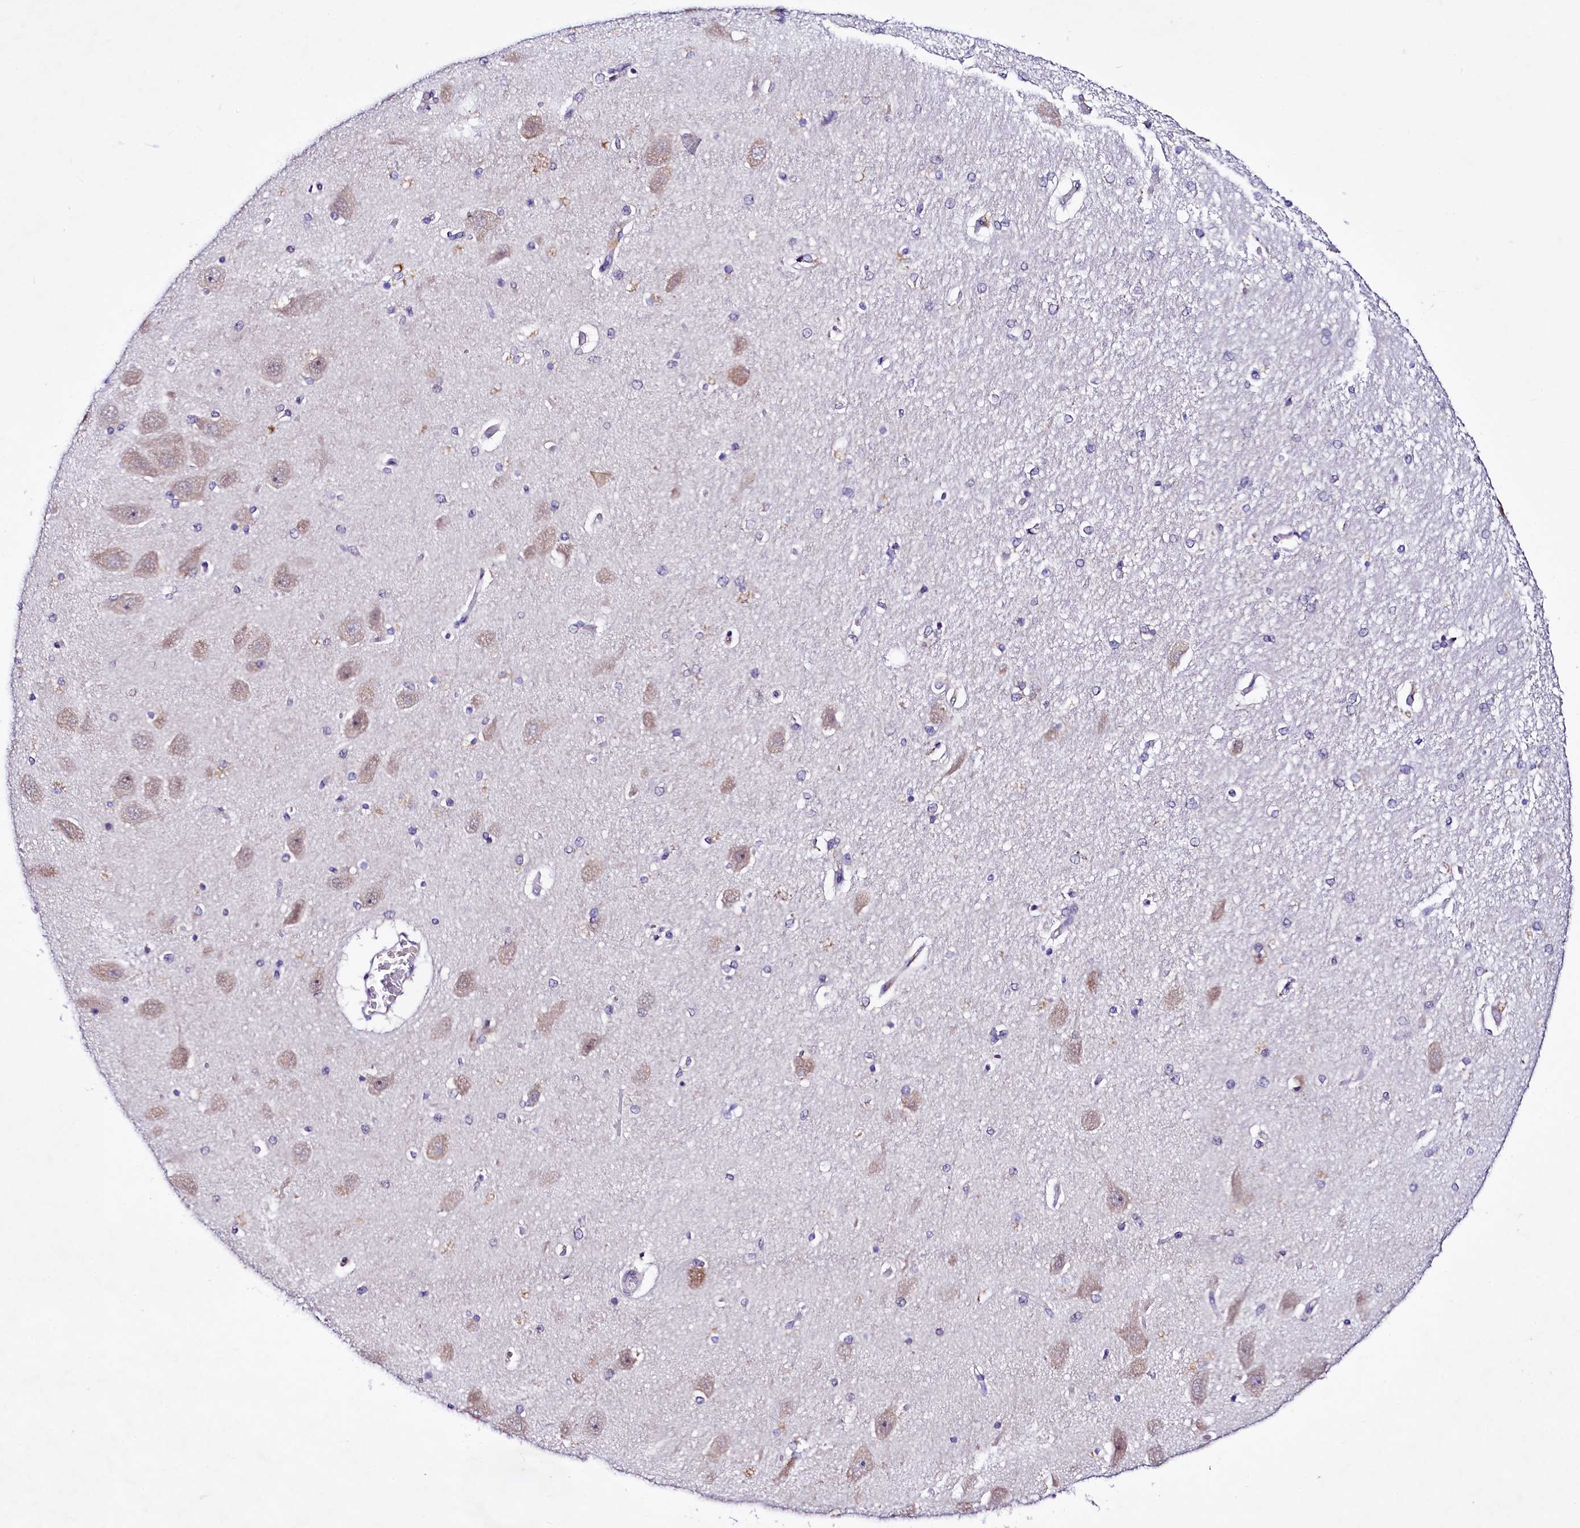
{"staining": {"intensity": "negative", "quantity": "none", "location": "none"}, "tissue": "hippocampus", "cell_type": "Glial cells", "image_type": "normal", "snomed": [{"axis": "morphology", "description": "Normal tissue, NOS"}, {"axis": "topography", "description": "Hippocampus"}], "caption": "An immunohistochemistry photomicrograph of unremarkable hippocampus is shown. There is no staining in glial cells of hippocampus. (Stains: DAB (3,3'-diaminobenzidine) immunohistochemistry (IHC) with hematoxylin counter stain, Microscopy: brightfield microscopy at high magnification).", "gene": "LEUTX", "patient": {"sex": "female", "age": 54}}